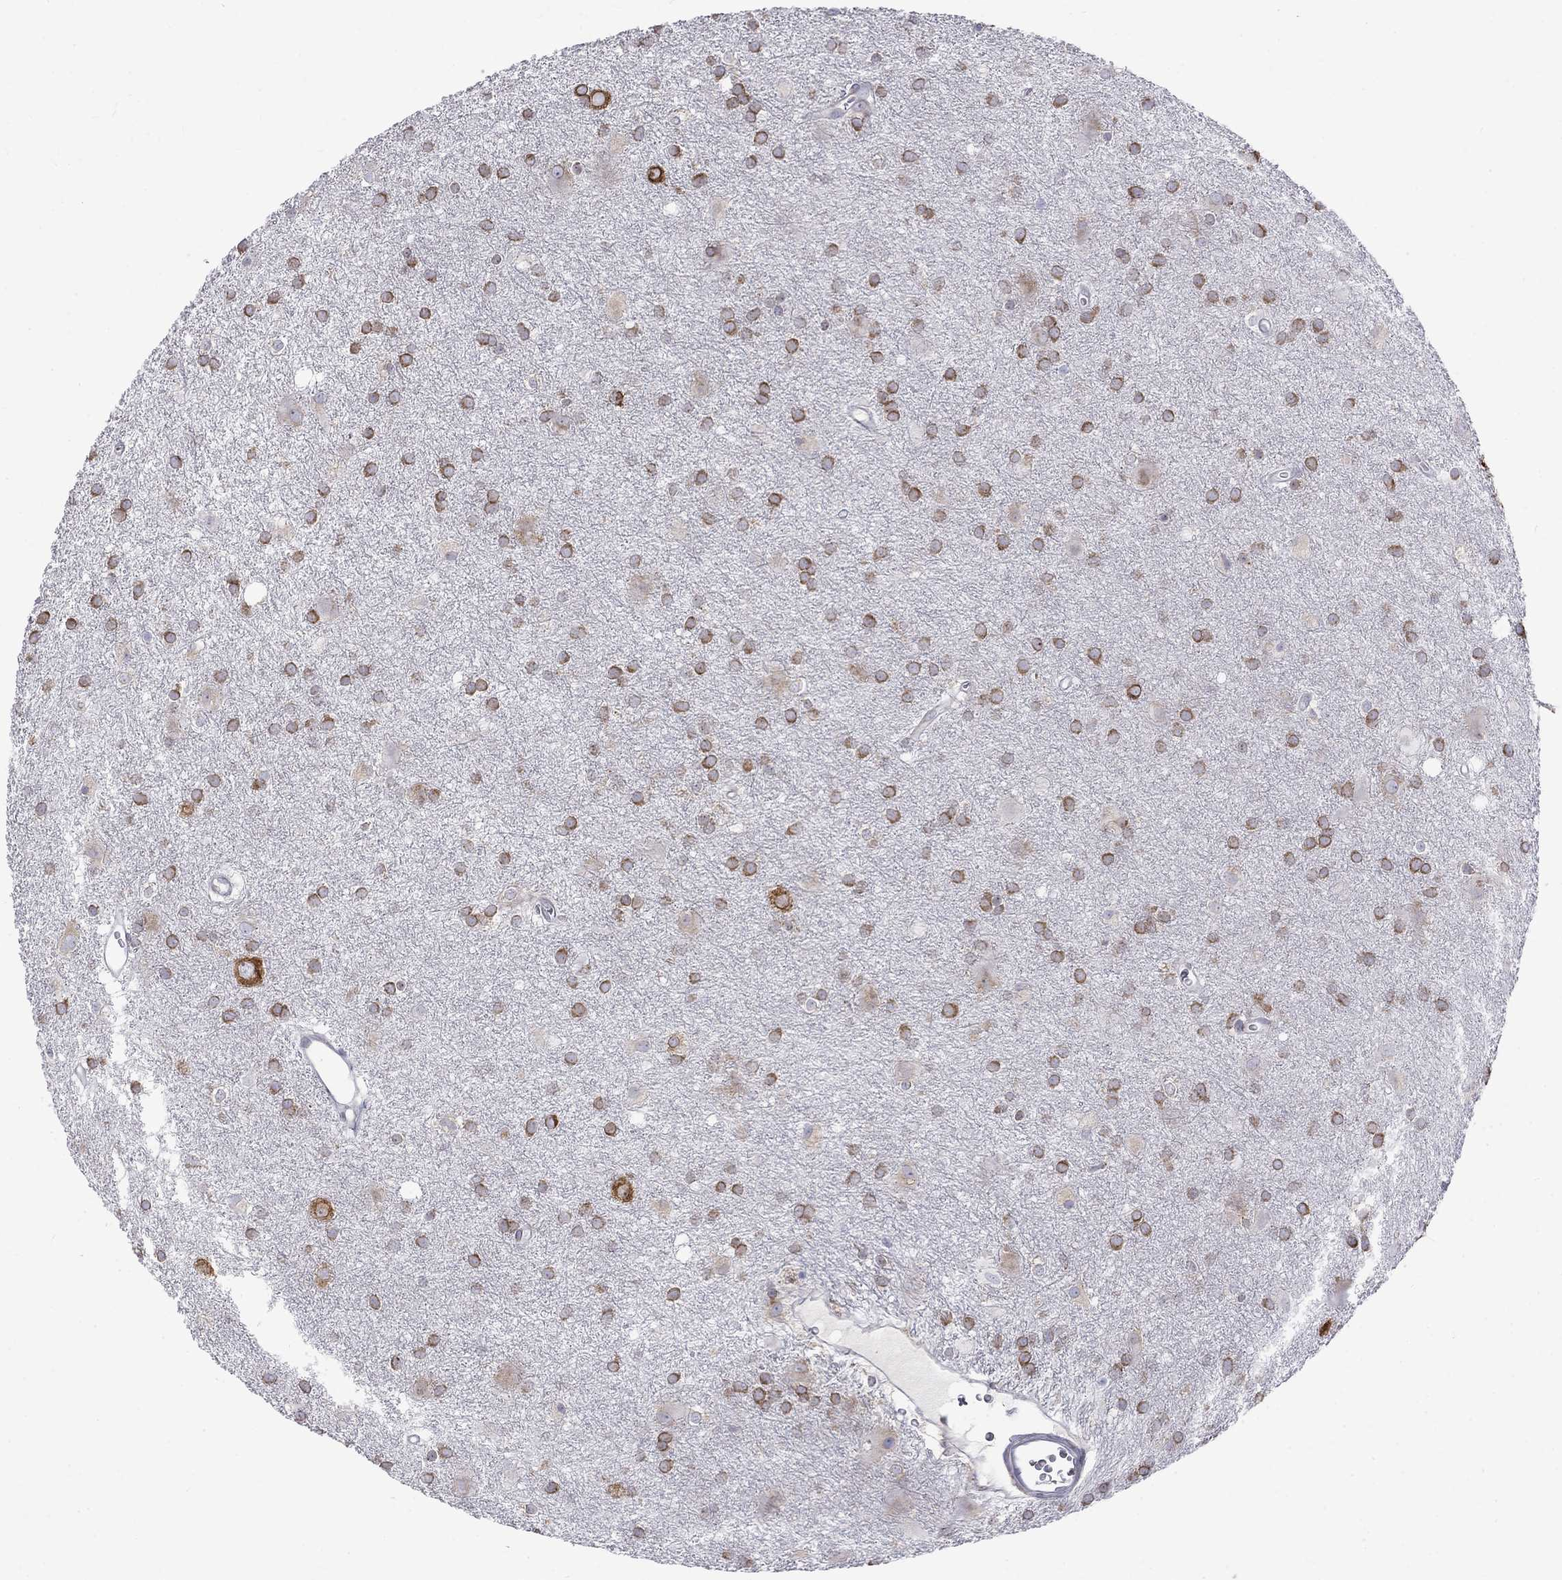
{"staining": {"intensity": "moderate", "quantity": ">75%", "location": "cytoplasmic/membranous"}, "tissue": "glioma", "cell_type": "Tumor cells", "image_type": "cancer", "snomed": [{"axis": "morphology", "description": "Glioma, malignant, Low grade"}, {"axis": "topography", "description": "Brain"}], "caption": "Glioma stained with a protein marker displays moderate staining in tumor cells.", "gene": "PABPC4", "patient": {"sex": "male", "age": 58}}